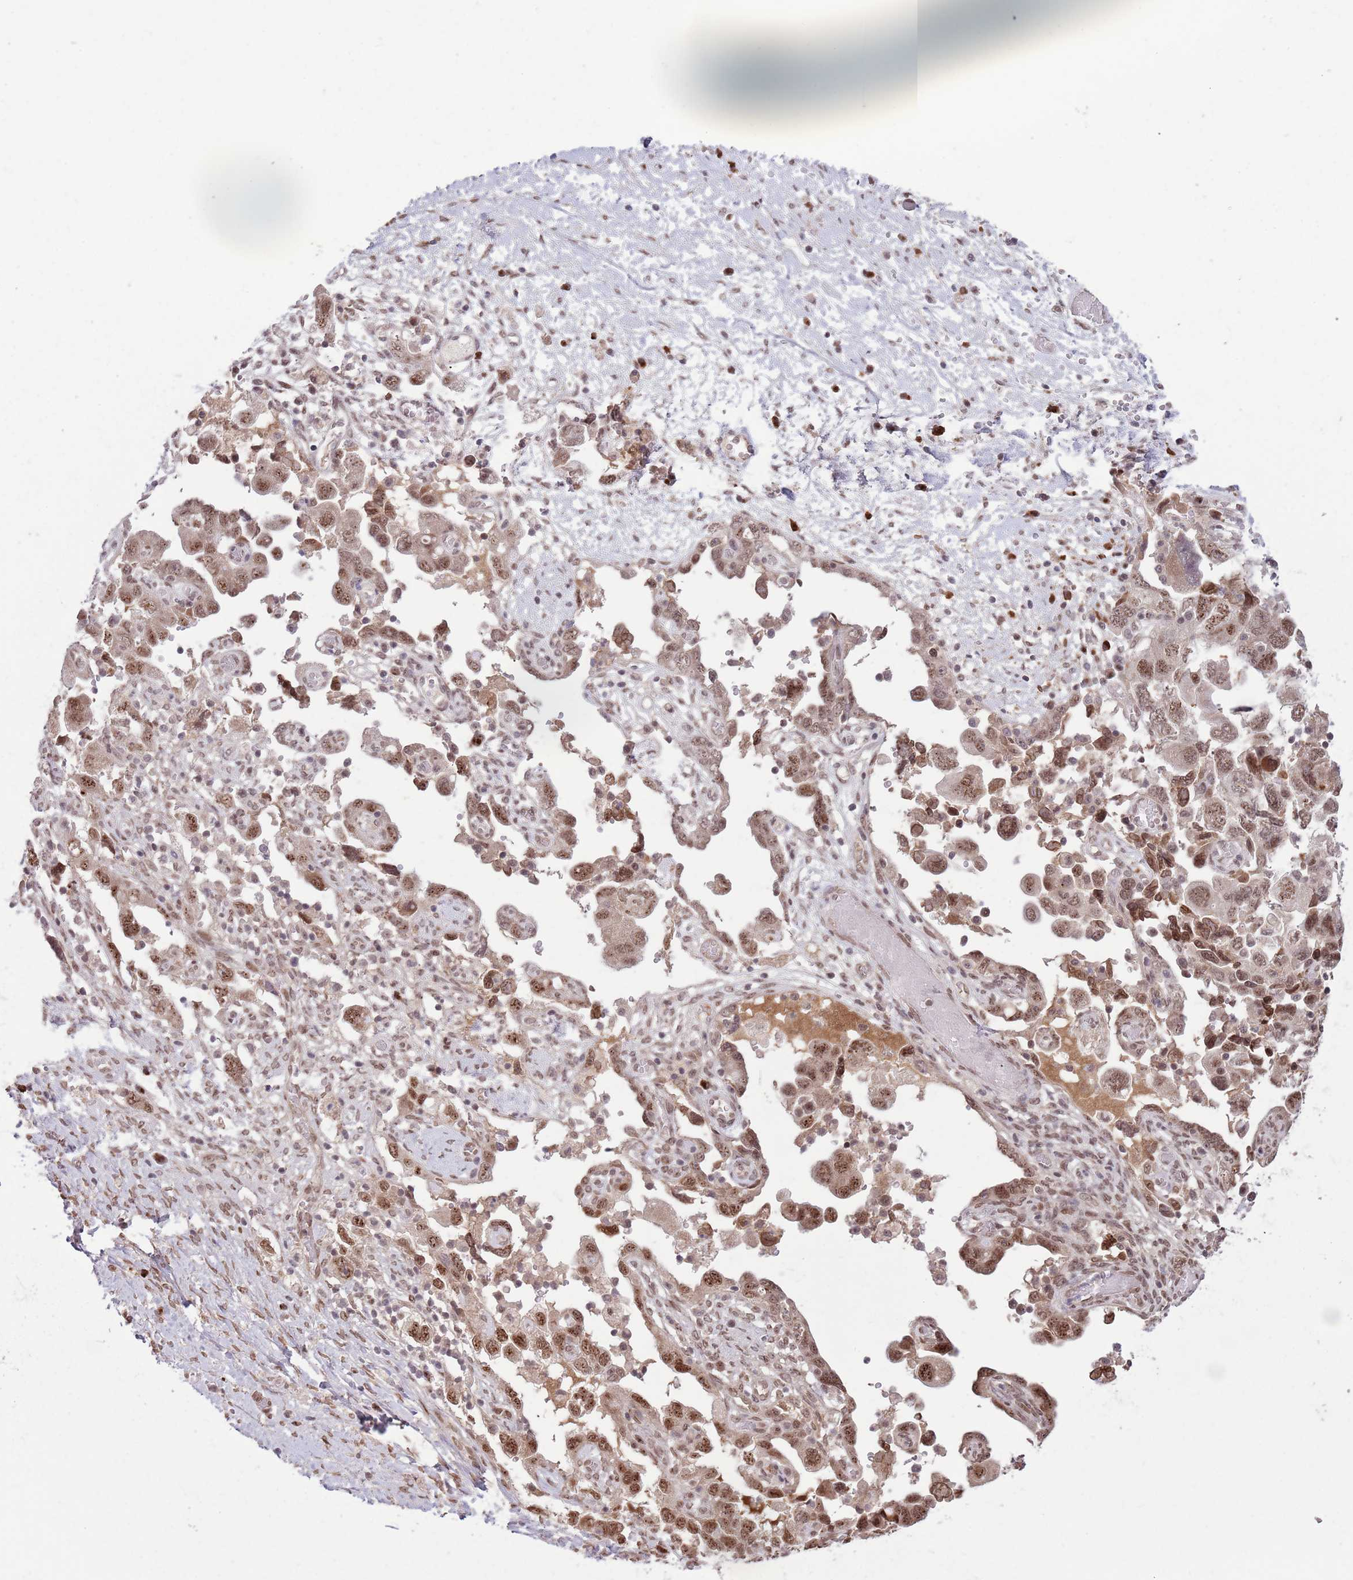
{"staining": {"intensity": "moderate", "quantity": ">75%", "location": "nuclear"}, "tissue": "ovarian cancer", "cell_type": "Tumor cells", "image_type": "cancer", "snomed": [{"axis": "morphology", "description": "Carcinoma, NOS"}, {"axis": "morphology", "description": "Cystadenocarcinoma, serous, NOS"}, {"axis": "topography", "description": "Ovary"}], "caption": "Immunohistochemical staining of human ovarian cancer shows moderate nuclear protein expression in about >75% of tumor cells.", "gene": "SIPA1L3", "patient": {"sex": "female", "age": 69}}